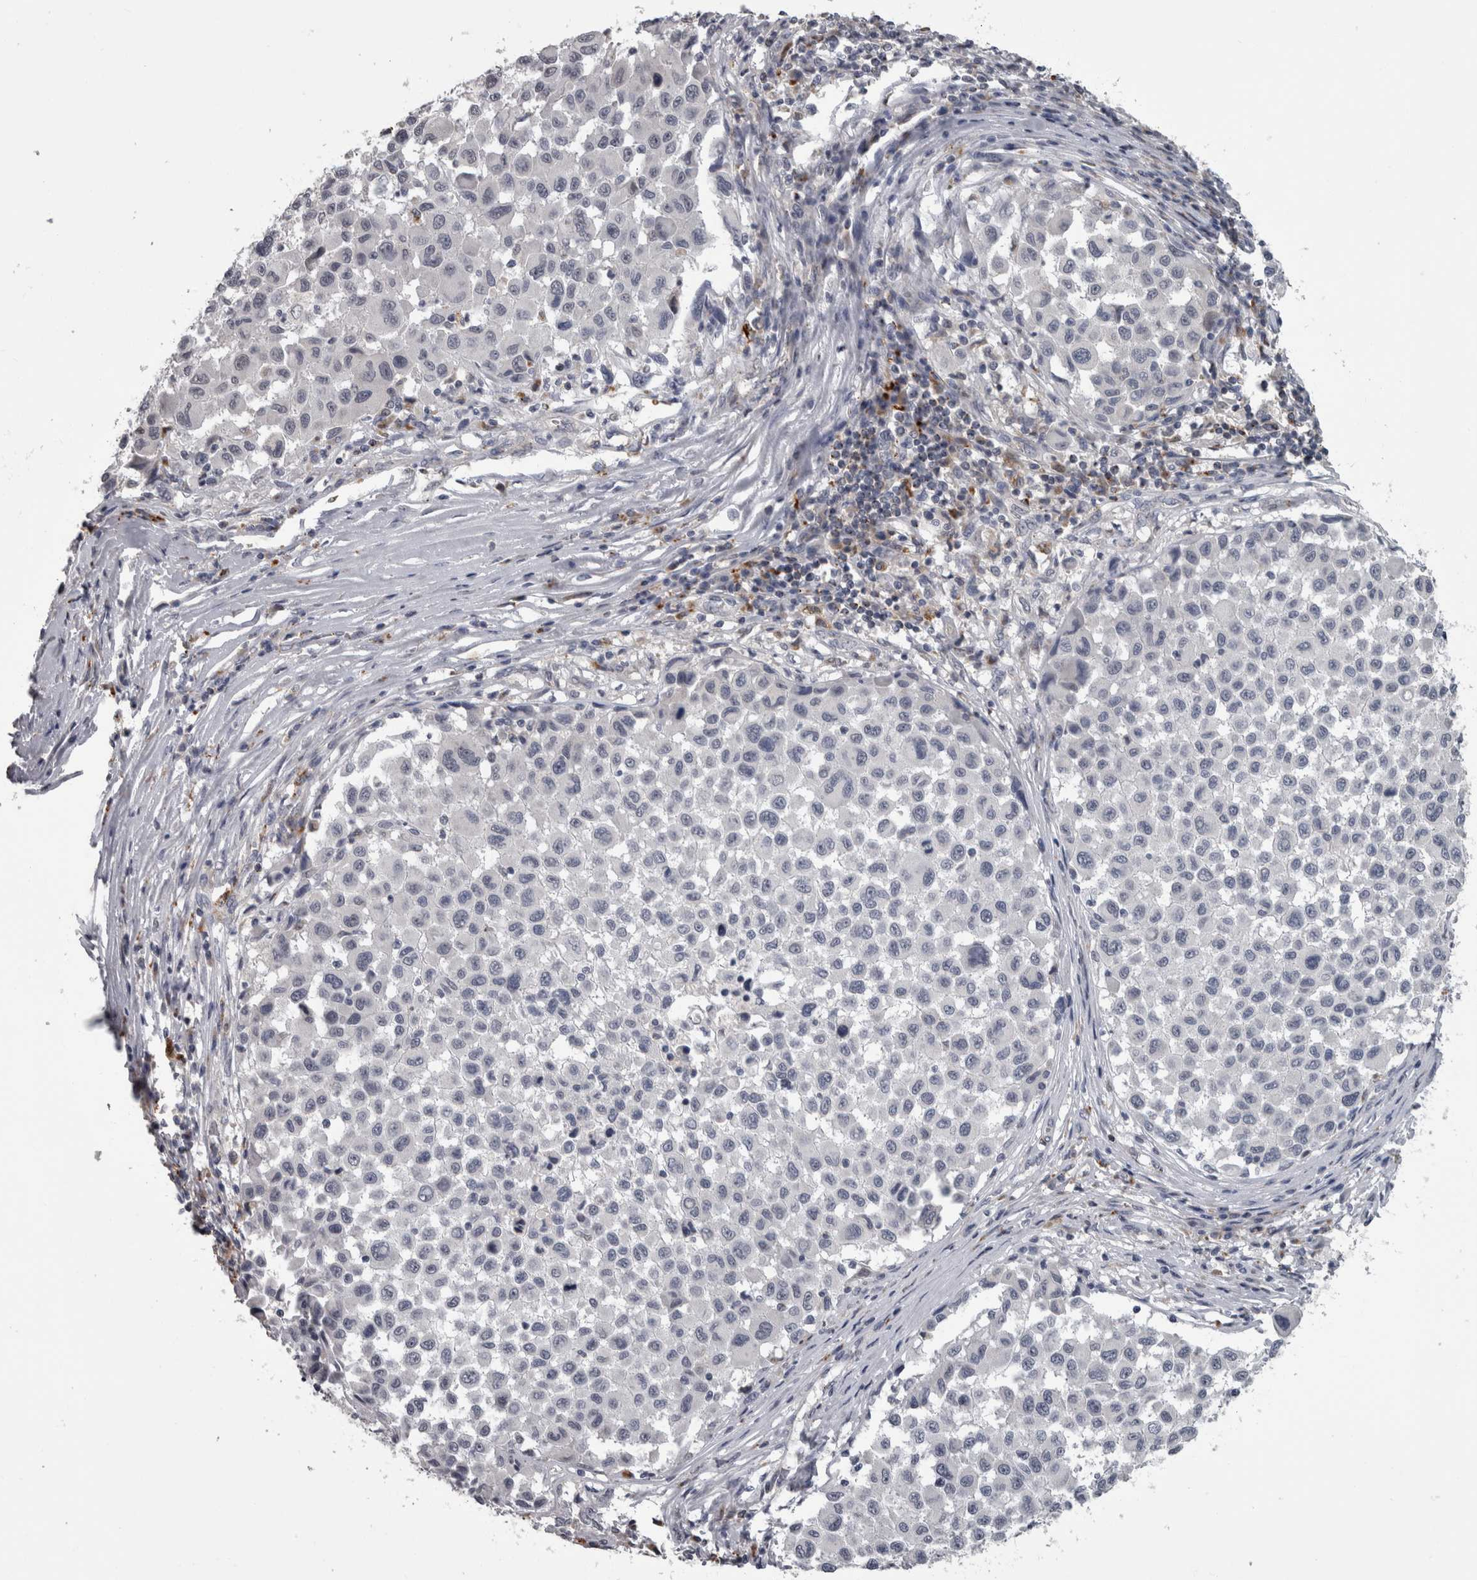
{"staining": {"intensity": "negative", "quantity": "none", "location": "none"}, "tissue": "melanoma", "cell_type": "Tumor cells", "image_type": "cancer", "snomed": [{"axis": "morphology", "description": "Malignant melanoma, Metastatic site"}, {"axis": "topography", "description": "Lymph node"}], "caption": "The immunohistochemistry histopathology image has no significant expression in tumor cells of melanoma tissue. The staining was performed using DAB (3,3'-diaminobenzidine) to visualize the protein expression in brown, while the nuclei were stained in blue with hematoxylin (Magnification: 20x).", "gene": "NAAA", "patient": {"sex": "male", "age": 61}}